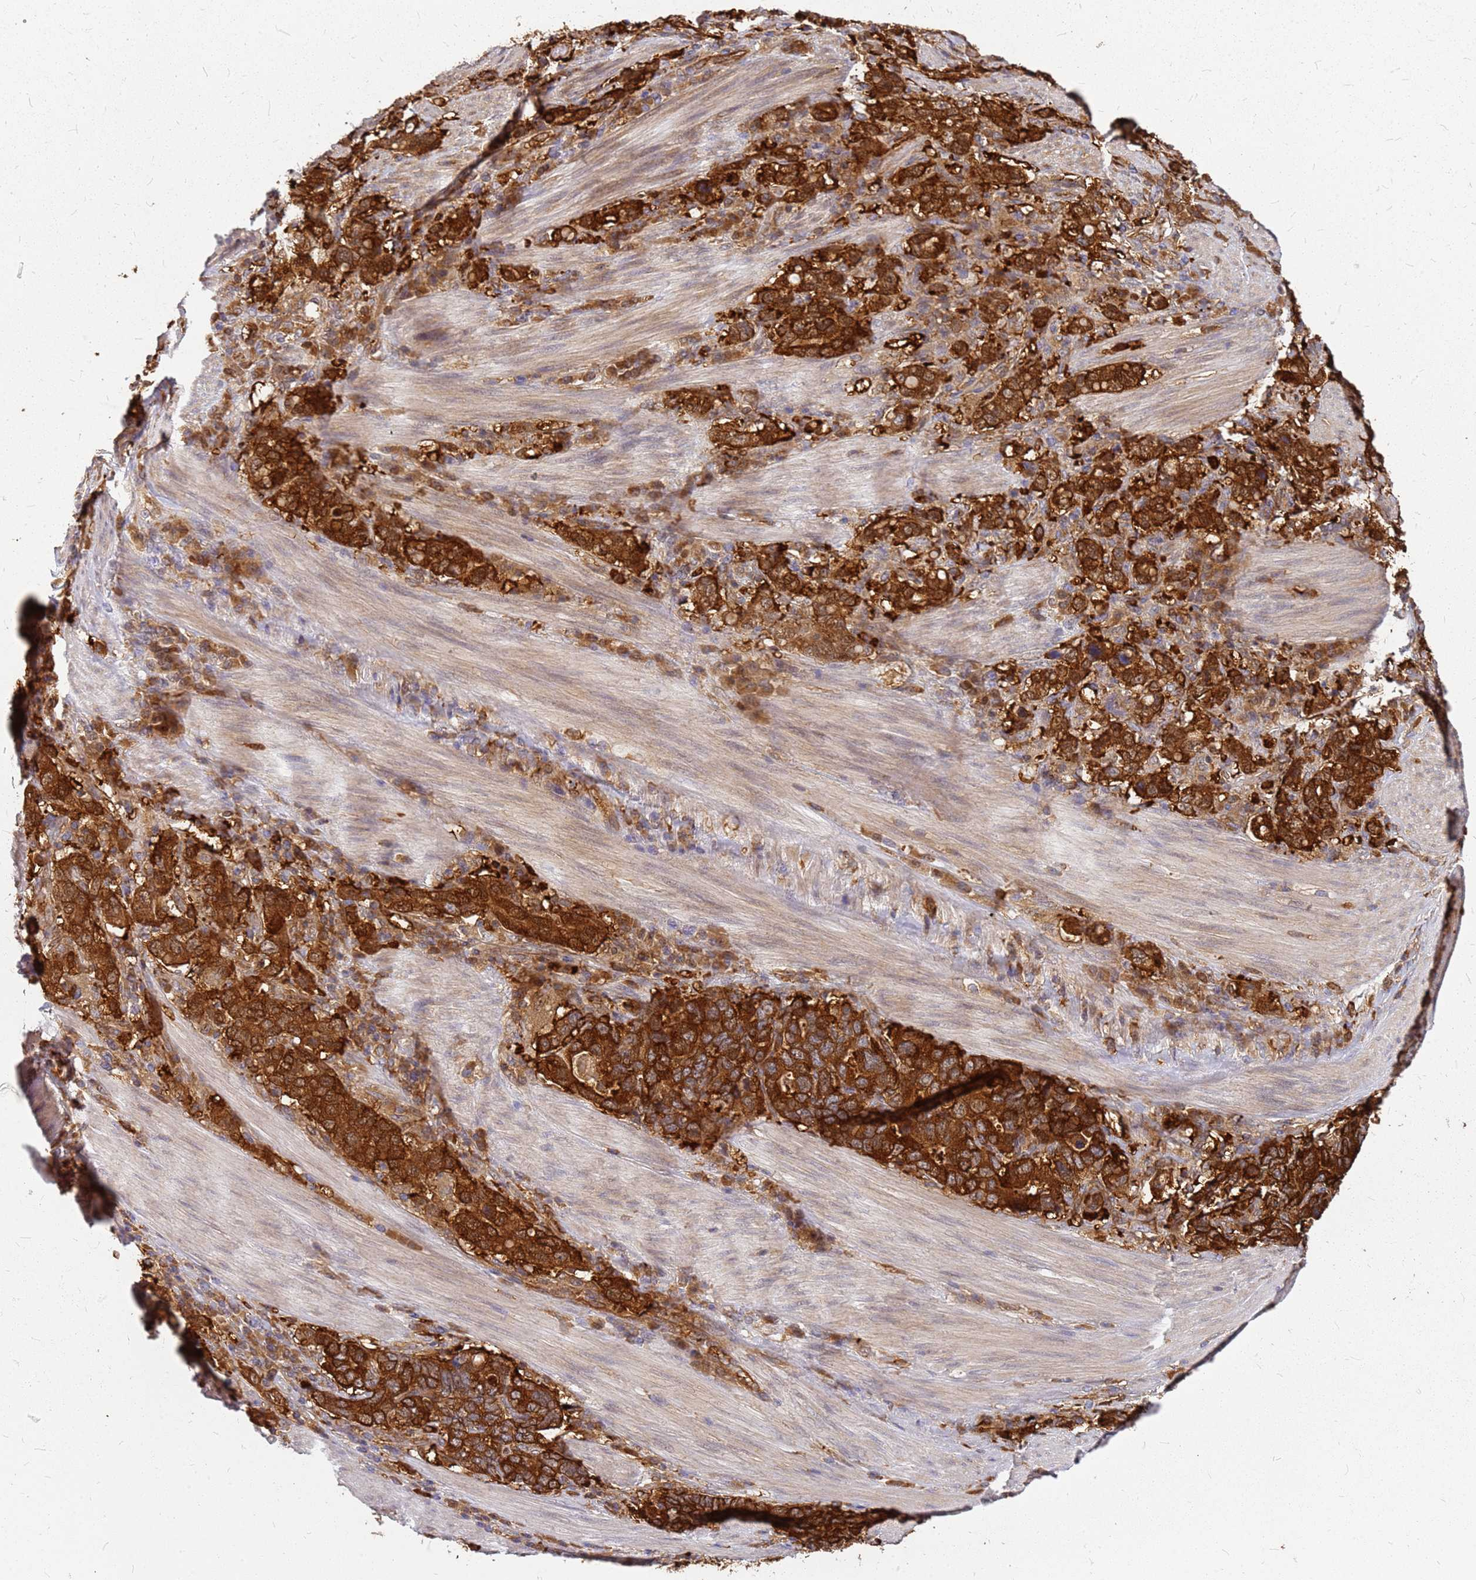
{"staining": {"intensity": "strong", "quantity": ">75%", "location": "cytoplasmic/membranous"}, "tissue": "stomach cancer", "cell_type": "Tumor cells", "image_type": "cancer", "snomed": [{"axis": "morphology", "description": "Adenocarcinoma, NOS"}, {"axis": "topography", "description": "Stomach, upper"}, {"axis": "topography", "description": "Stomach"}], "caption": "Tumor cells show strong cytoplasmic/membranous expression in about >75% of cells in stomach cancer (adenocarcinoma).", "gene": "HDX", "patient": {"sex": "male", "age": 62}}